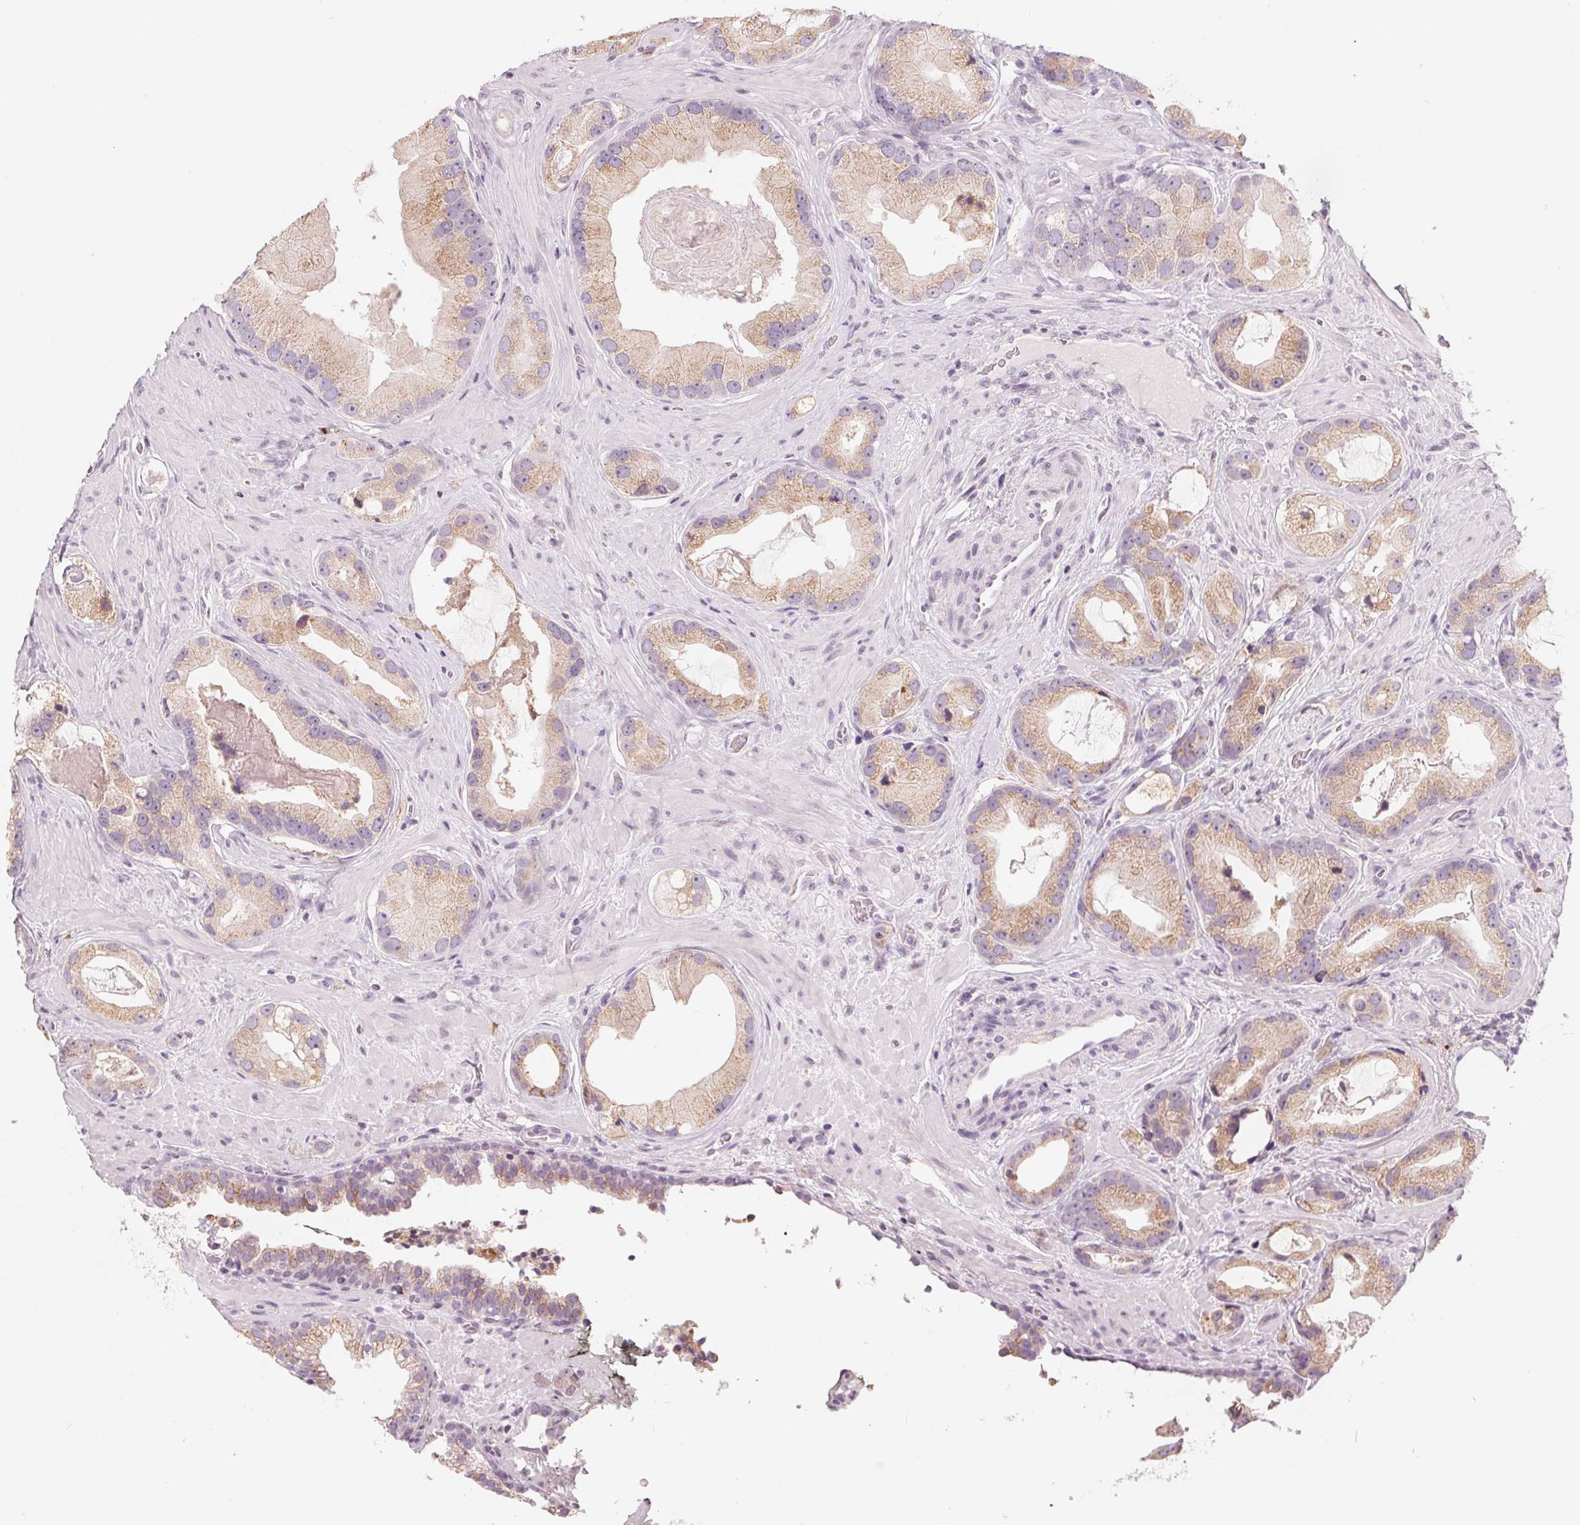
{"staining": {"intensity": "weak", "quantity": "25%-75%", "location": "cytoplasmic/membranous"}, "tissue": "prostate cancer", "cell_type": "Tumor cells", "image_type": "cancer", "snomed": [{"axis": "morphology", "description": "Adenocarcinoma, Low grade"}, {"axis": "topography", "description": "Prostate"}], "caption": "Human prostate cancer stained with a protein marker reveals weak staining in tumor cells.", "gene": "IL9R", "patient": {"sex": "male", "age": 62}}